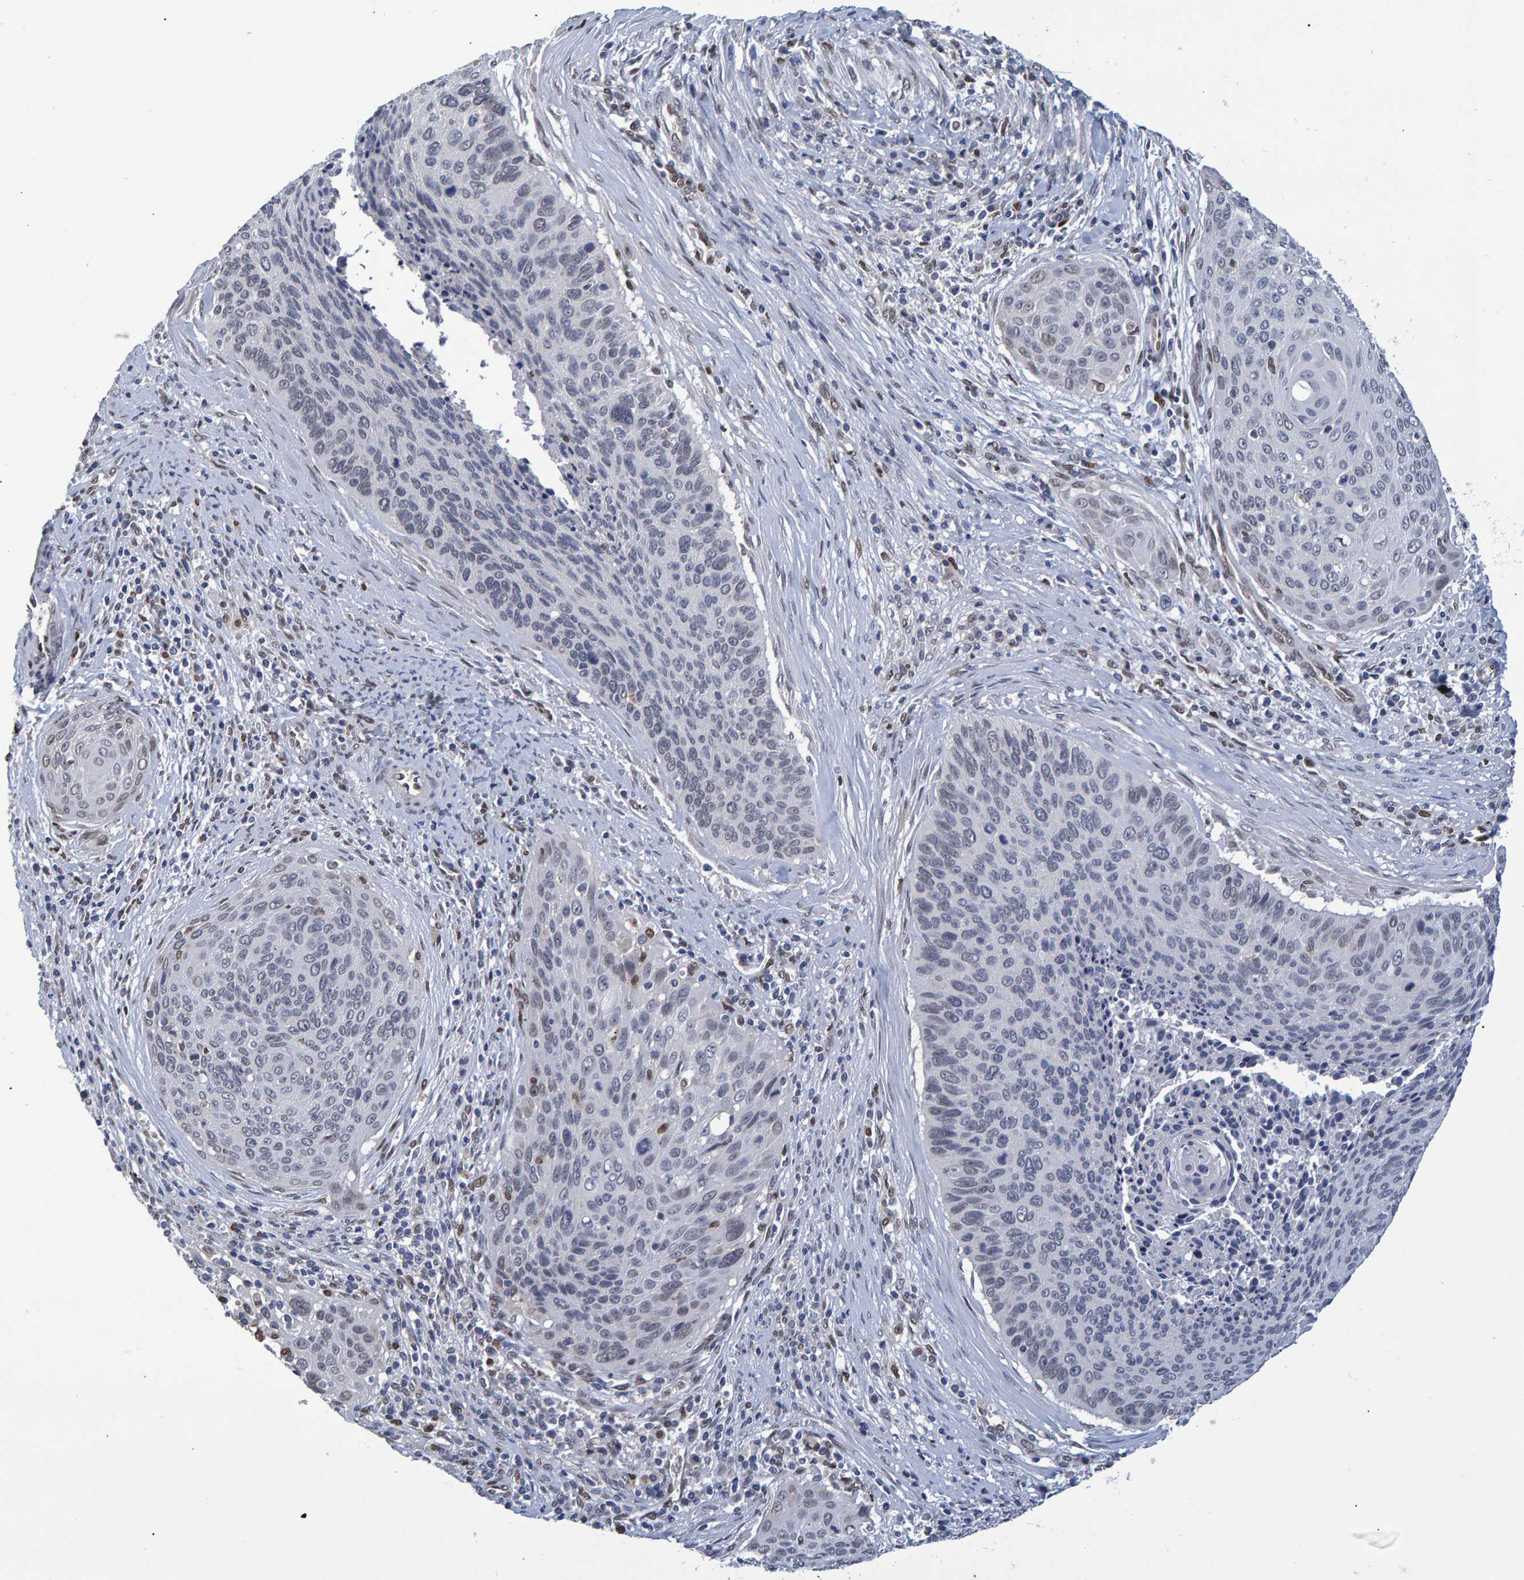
{"staining": {"intensity": "negative", "quantity": "none", "location": "none"}, "tissue": "cervical cancer", "cell_type": "Tumor cells", "image_type": "cancer", "snomed": [{"axis": "morphology", "description": "Squamous cell carcinoma, NOS"}, {"axis": "topography", "description": "Cervix"}], "caption": "This is an immunohistochemistry image of cervical cancer (squamous cell carcinoma). There is no staining in tumor cells.", "gene": "QKI", "patient": {"sex": "female", "age": 55}}